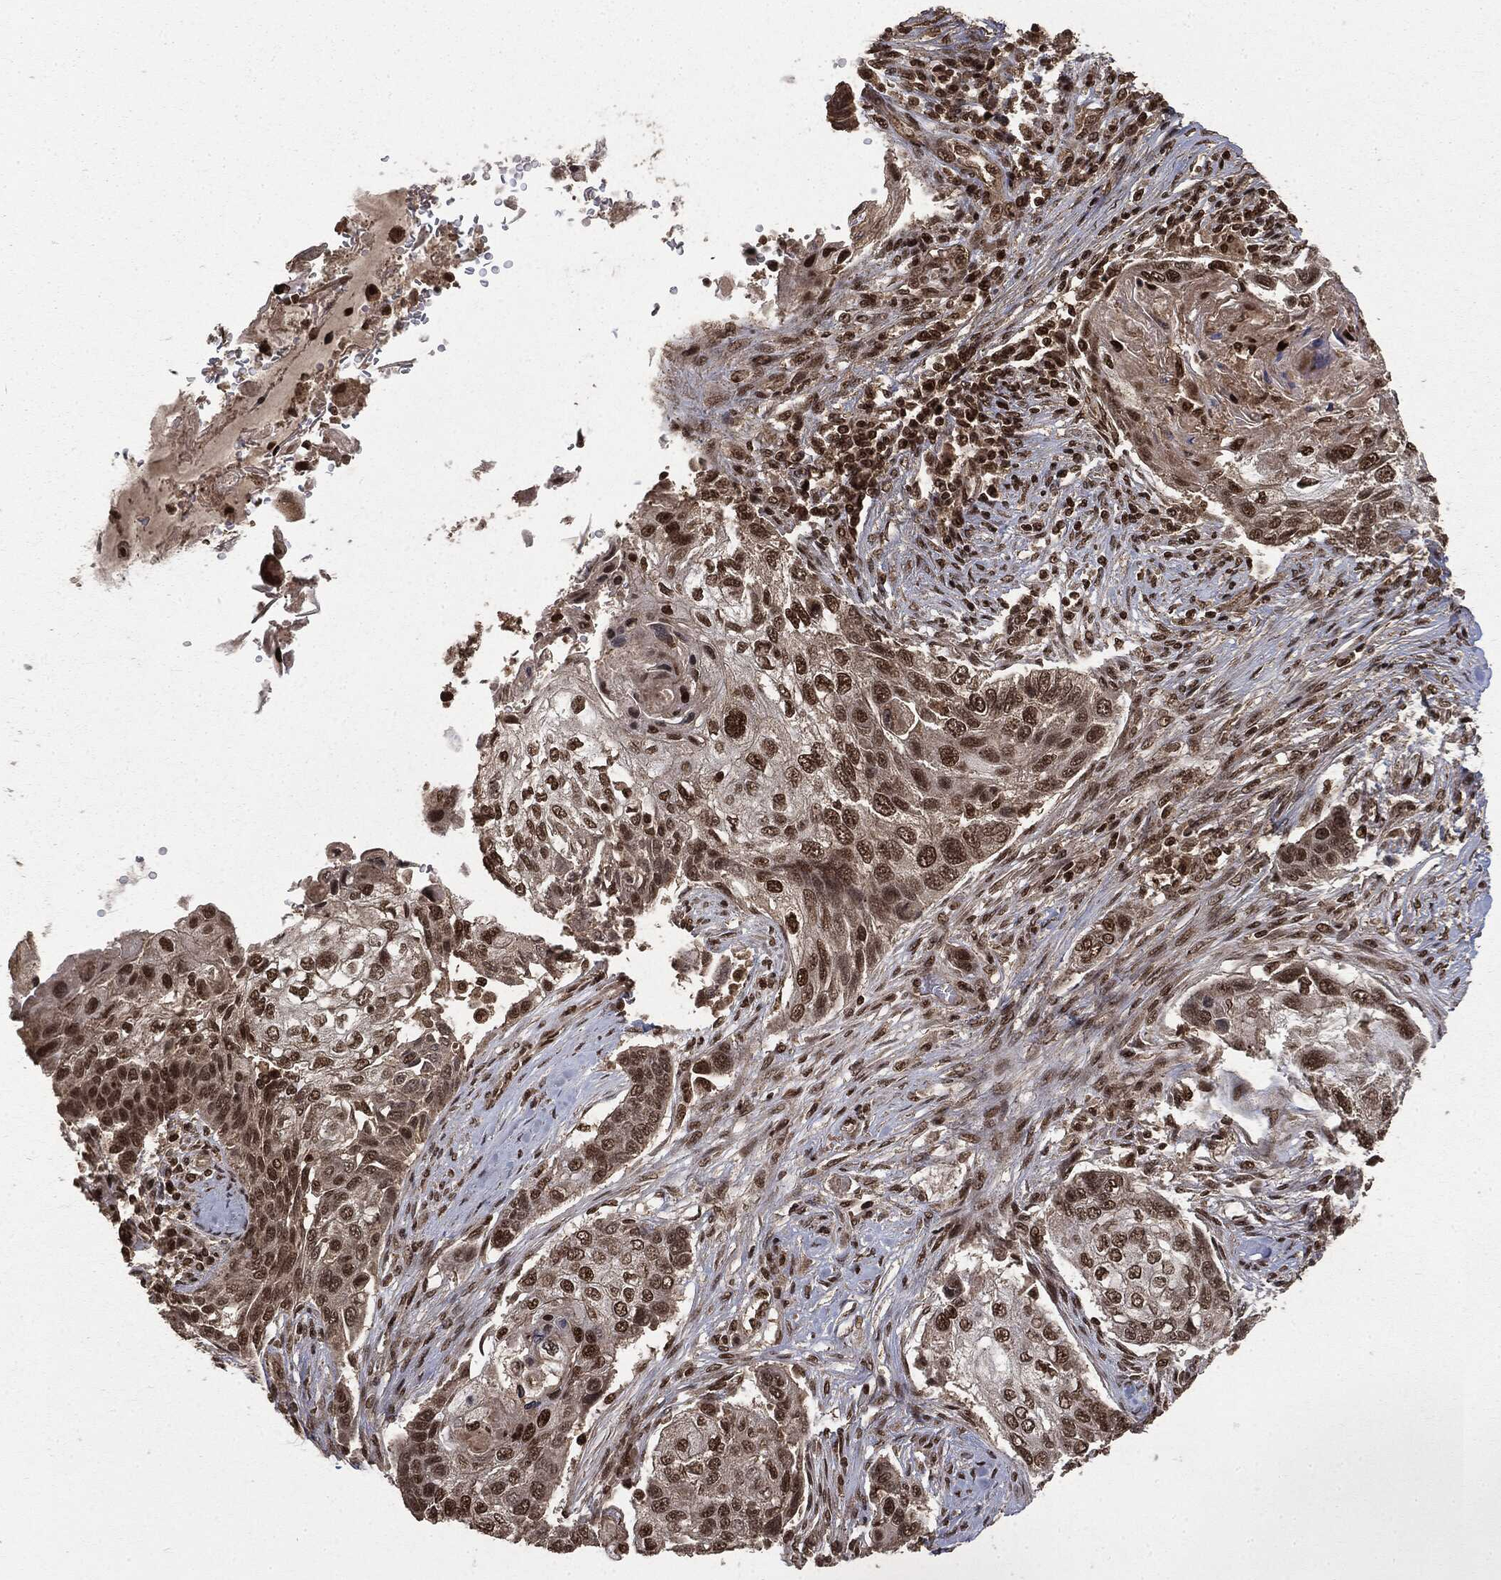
{"staining": {"intensity": "moderate", "quantity": ">75%", "location": "nuclear"}, "tissue": "lung cancer", "cell_type": "Tumor cells", "image_type": "cancer", "snomed": [{"axis": "morphology", "description": "Normal tissue, NOS"}, {"axis": "morphology", "description": "Squamous cell carcinoma, NOS"}, {"axis": "topography", "description": "Bronchus"}, {"axis": "topography", "description": "Lung"}], "caption": "Immunohistochemical staining of squamous cell carcinoma (lung) displays moderate nuclear protein staining in about >75% of tumor cells.", "gene": "CTDP1", "patient": {"sex": "male", "age": 69}}